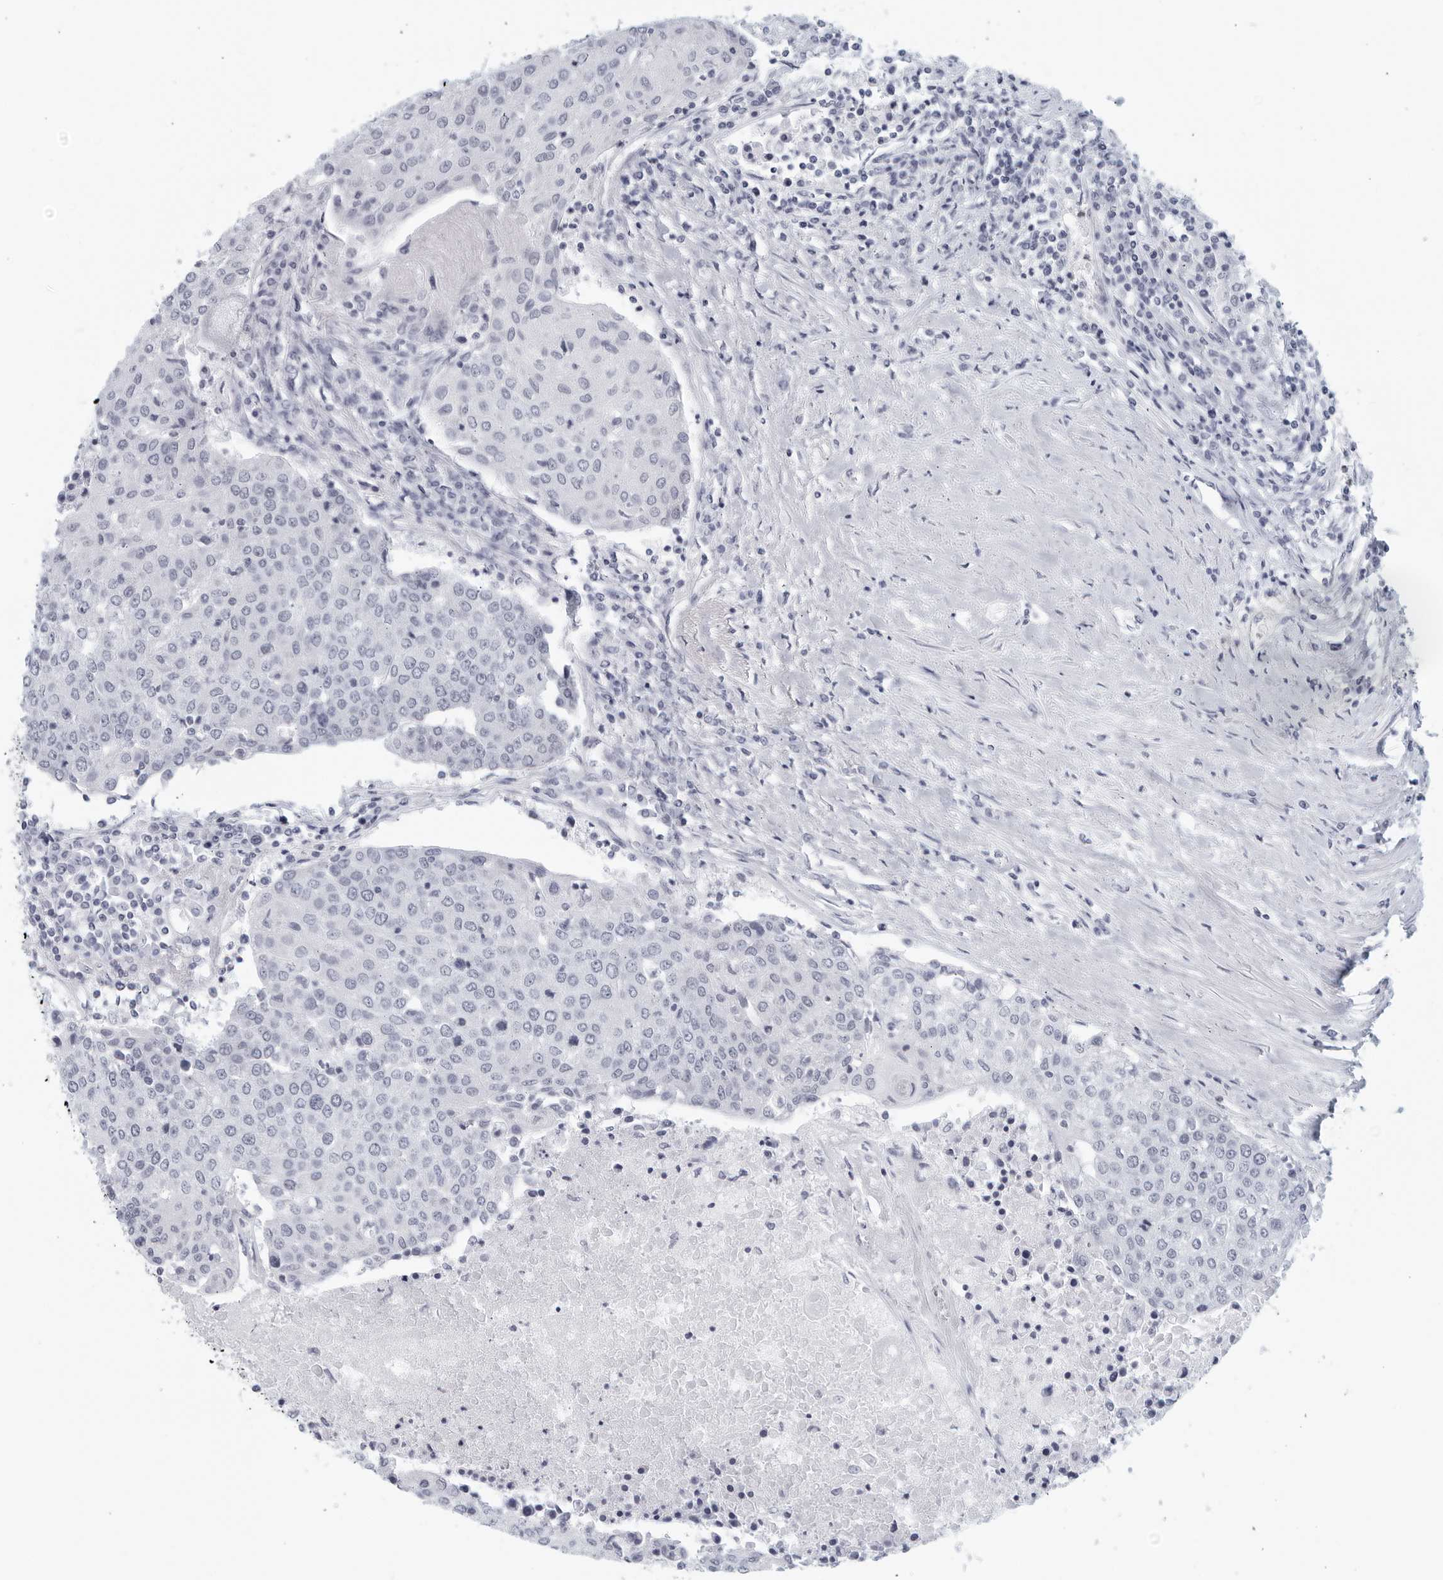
{"staining": {"intensity": "negative", "quantity": "none", "location": "none"}, "tissue": "urothelial cancer", "cell_type": "Tumor cells", "image_type": "cancer", "snomed": [{"axis": "morphology", "description": "Urothelial carcinoma, High grade"}, {"axis": "topography", "description": "Urinary bladder"}], "caption": "Immunohistochemical staining of human urothelial cancer exhibits no significant staining in tumor cells.", "gene": "KLK7", "patient": {"sex": "female", "age": 85}}